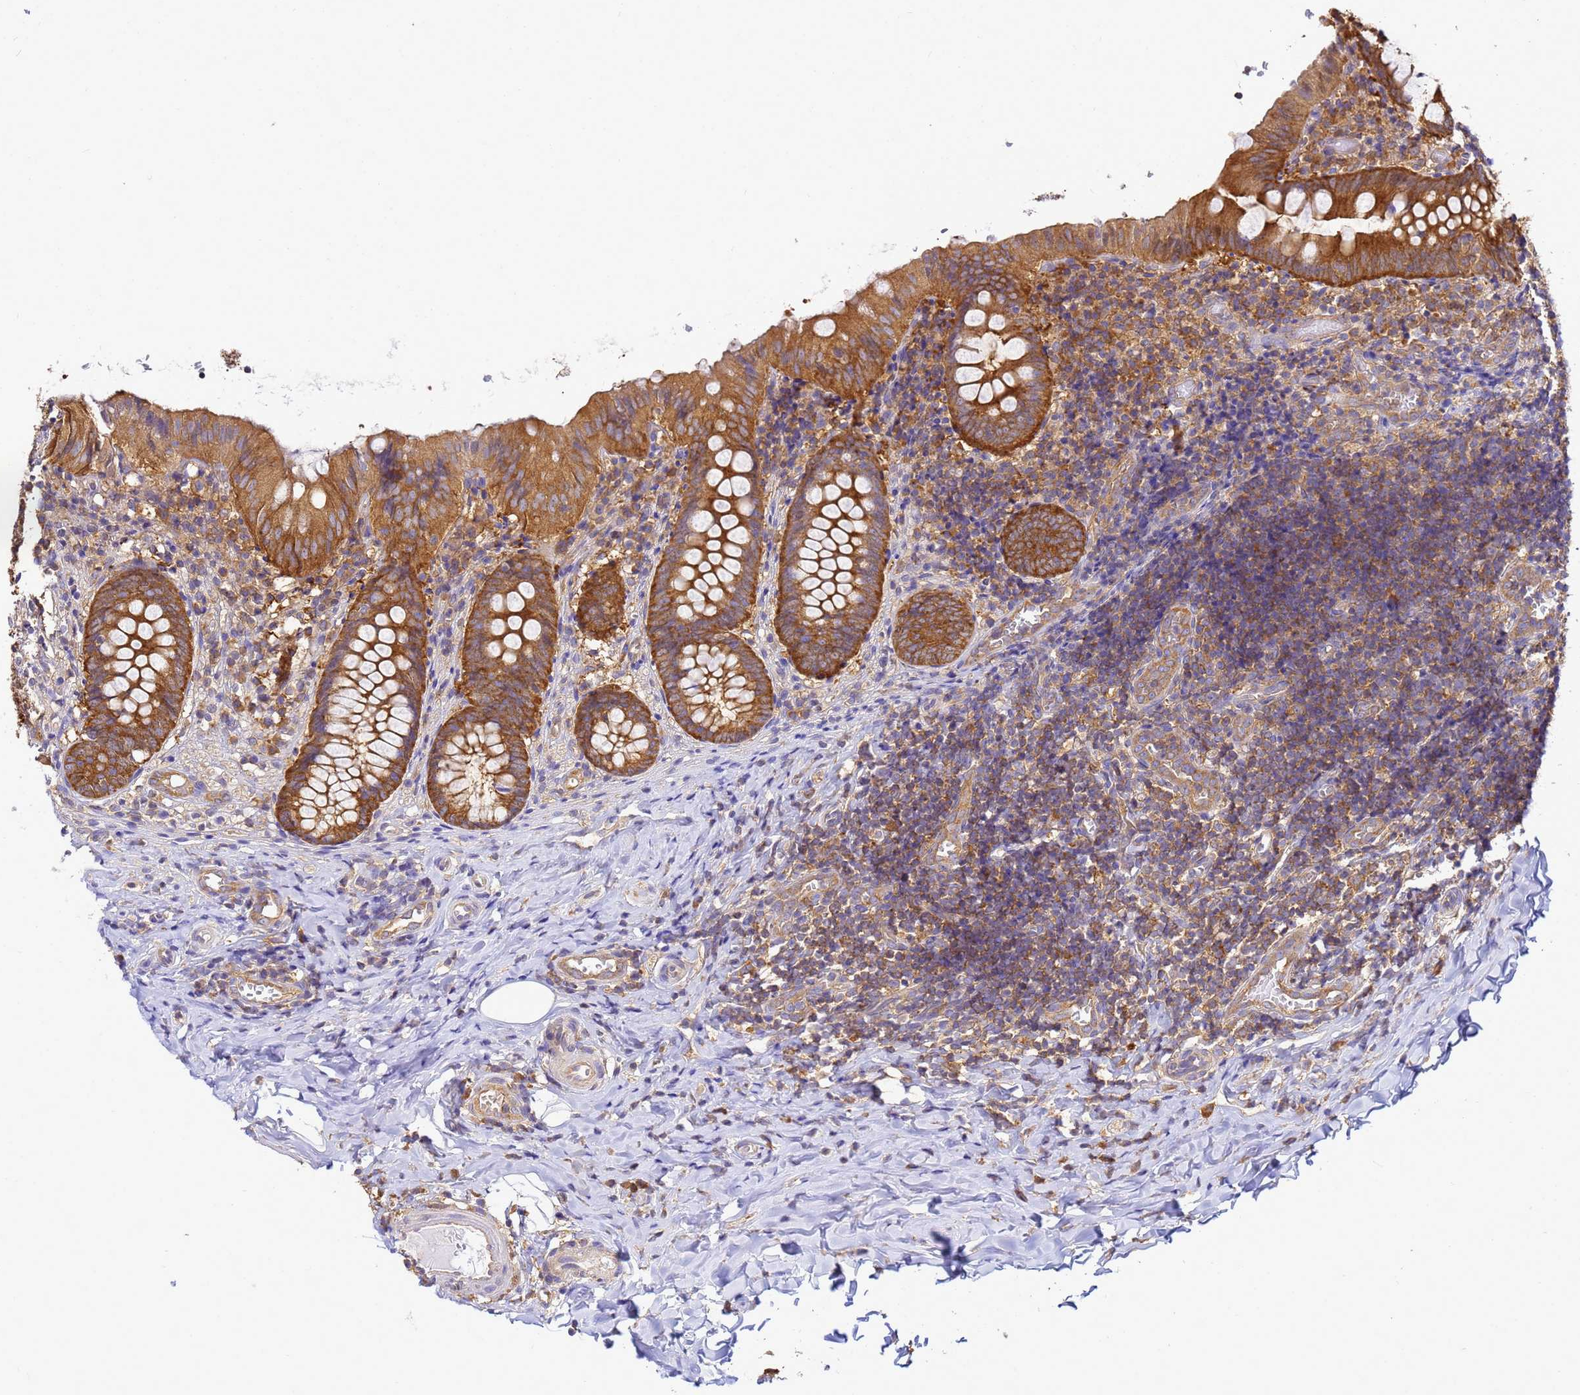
{"staining": {"intensity": "strong", "quantity": ">75%", "location": "cytoplasmic/membranous"}, "tissue": "appendix", "cell_type": "Glandular cells", "image_type": "normal", "snomed": [{"axis": "morphology", "description": "Normal tissue, NOS"}, {"axis": "topography", "description": "Appendix"}], "caption": "High-power microscopy captured an IHC histopathology image of unremarkable appendix, revealing strong cytoplasmic/membranous expression in approximately >75% of glandular cells.", "gene": "NARS1", "patient": {"sex": "male", "age": 8}}